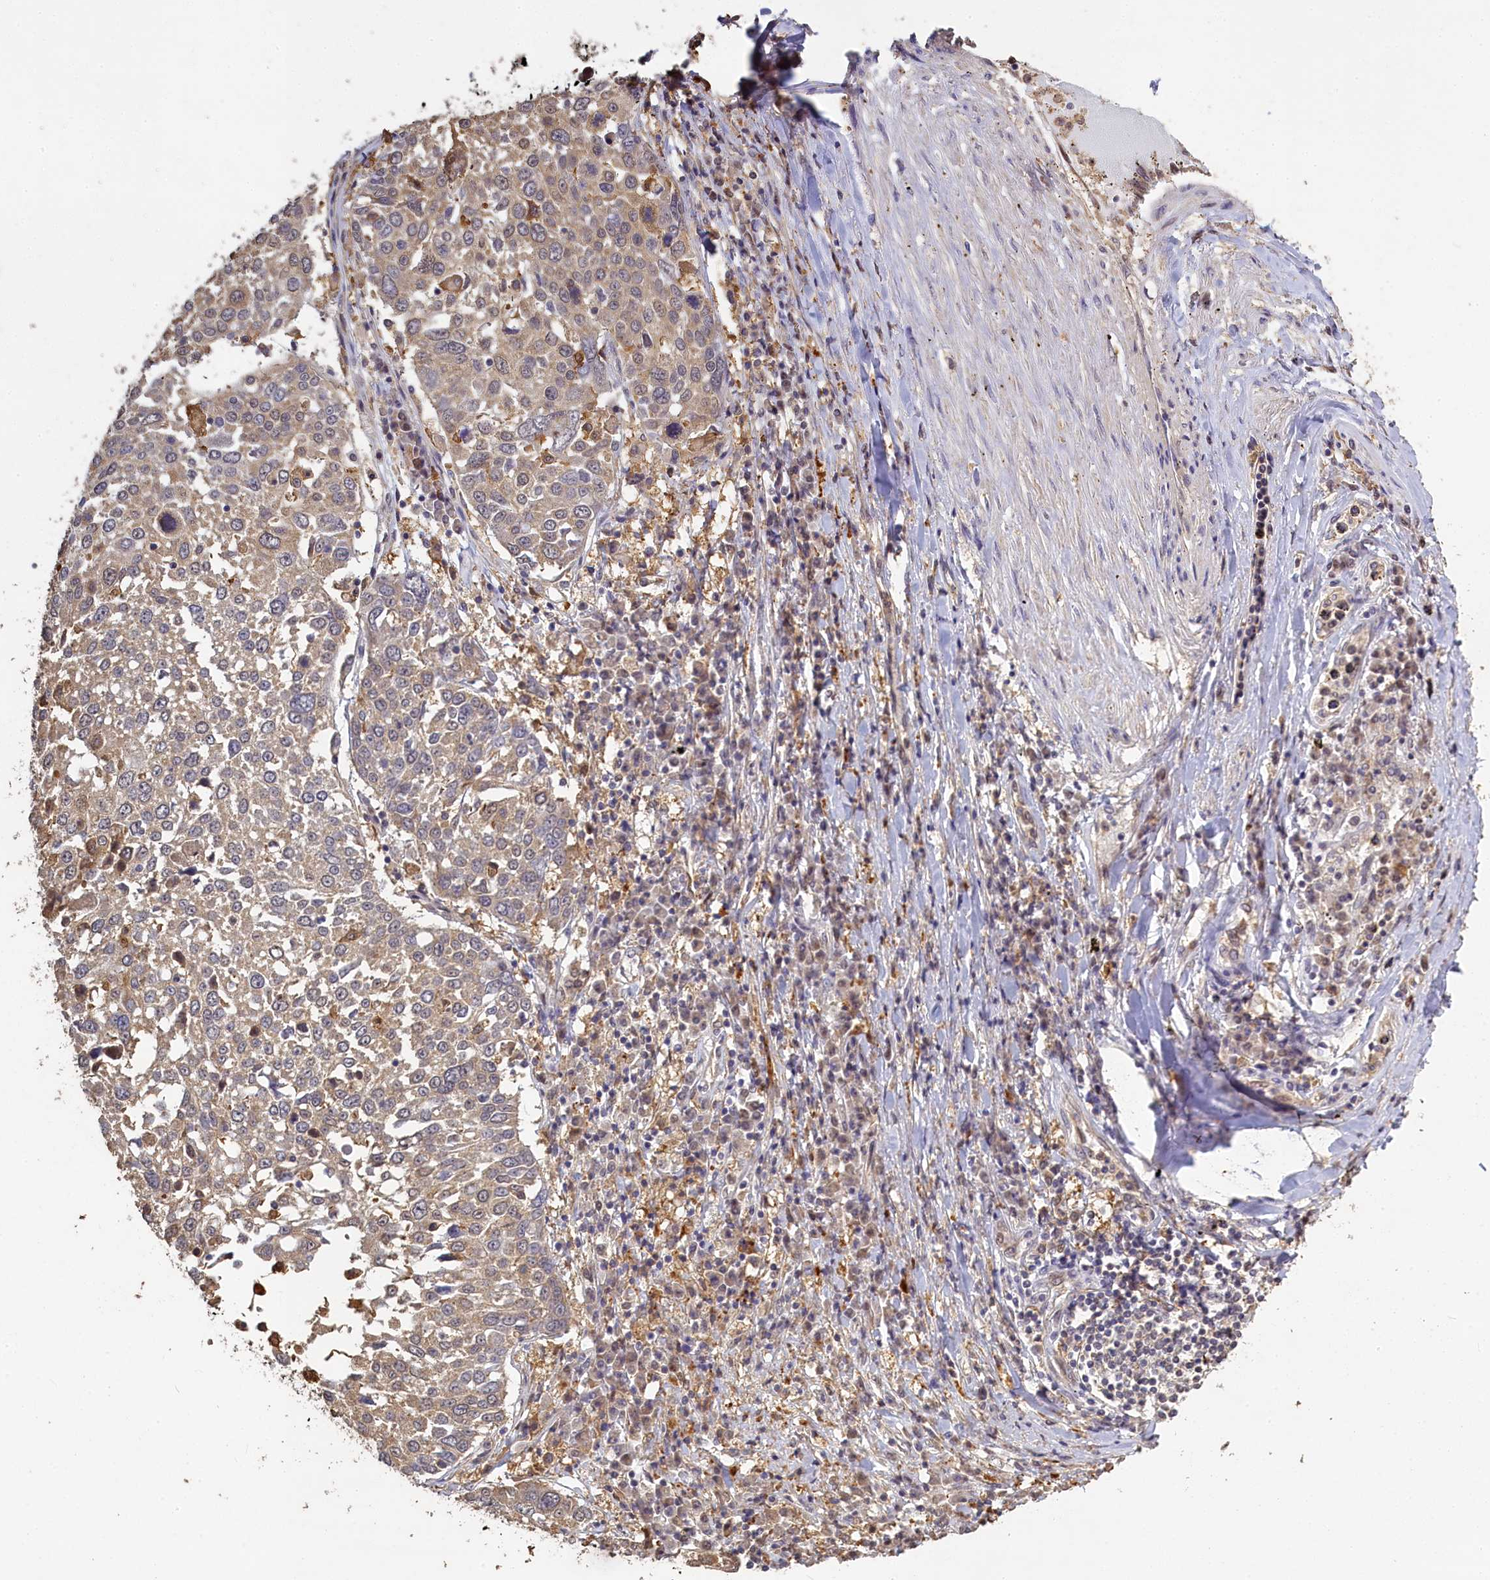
{"staining": {"intensity": "weak", "quantity": "25%-75%", "location": "cytoplasmic/membranous"}, "tissue": "lung cancer", "cell_type": "Tumor cells", "image_type": "cancer", "snomed": [{"axis": "morphology", "description": "Squamous cell carcinoma, NOS"}, {"axis": "topography", "description": "Lung"}], "caption": "A photomicrograph of lung cancer (squamous cell carcinoma) stained for a protein displays weak cytoplasmic/membranous brown staining in tumor cells. The protein is stained brown, and the nuclei are stained in blue (DAB (3,3'-diaminobenzidine) IHC with brightfield microscopy, high magnification).", "gene": "UCHL3", "patient": {"sex": "male", "age": 65}}